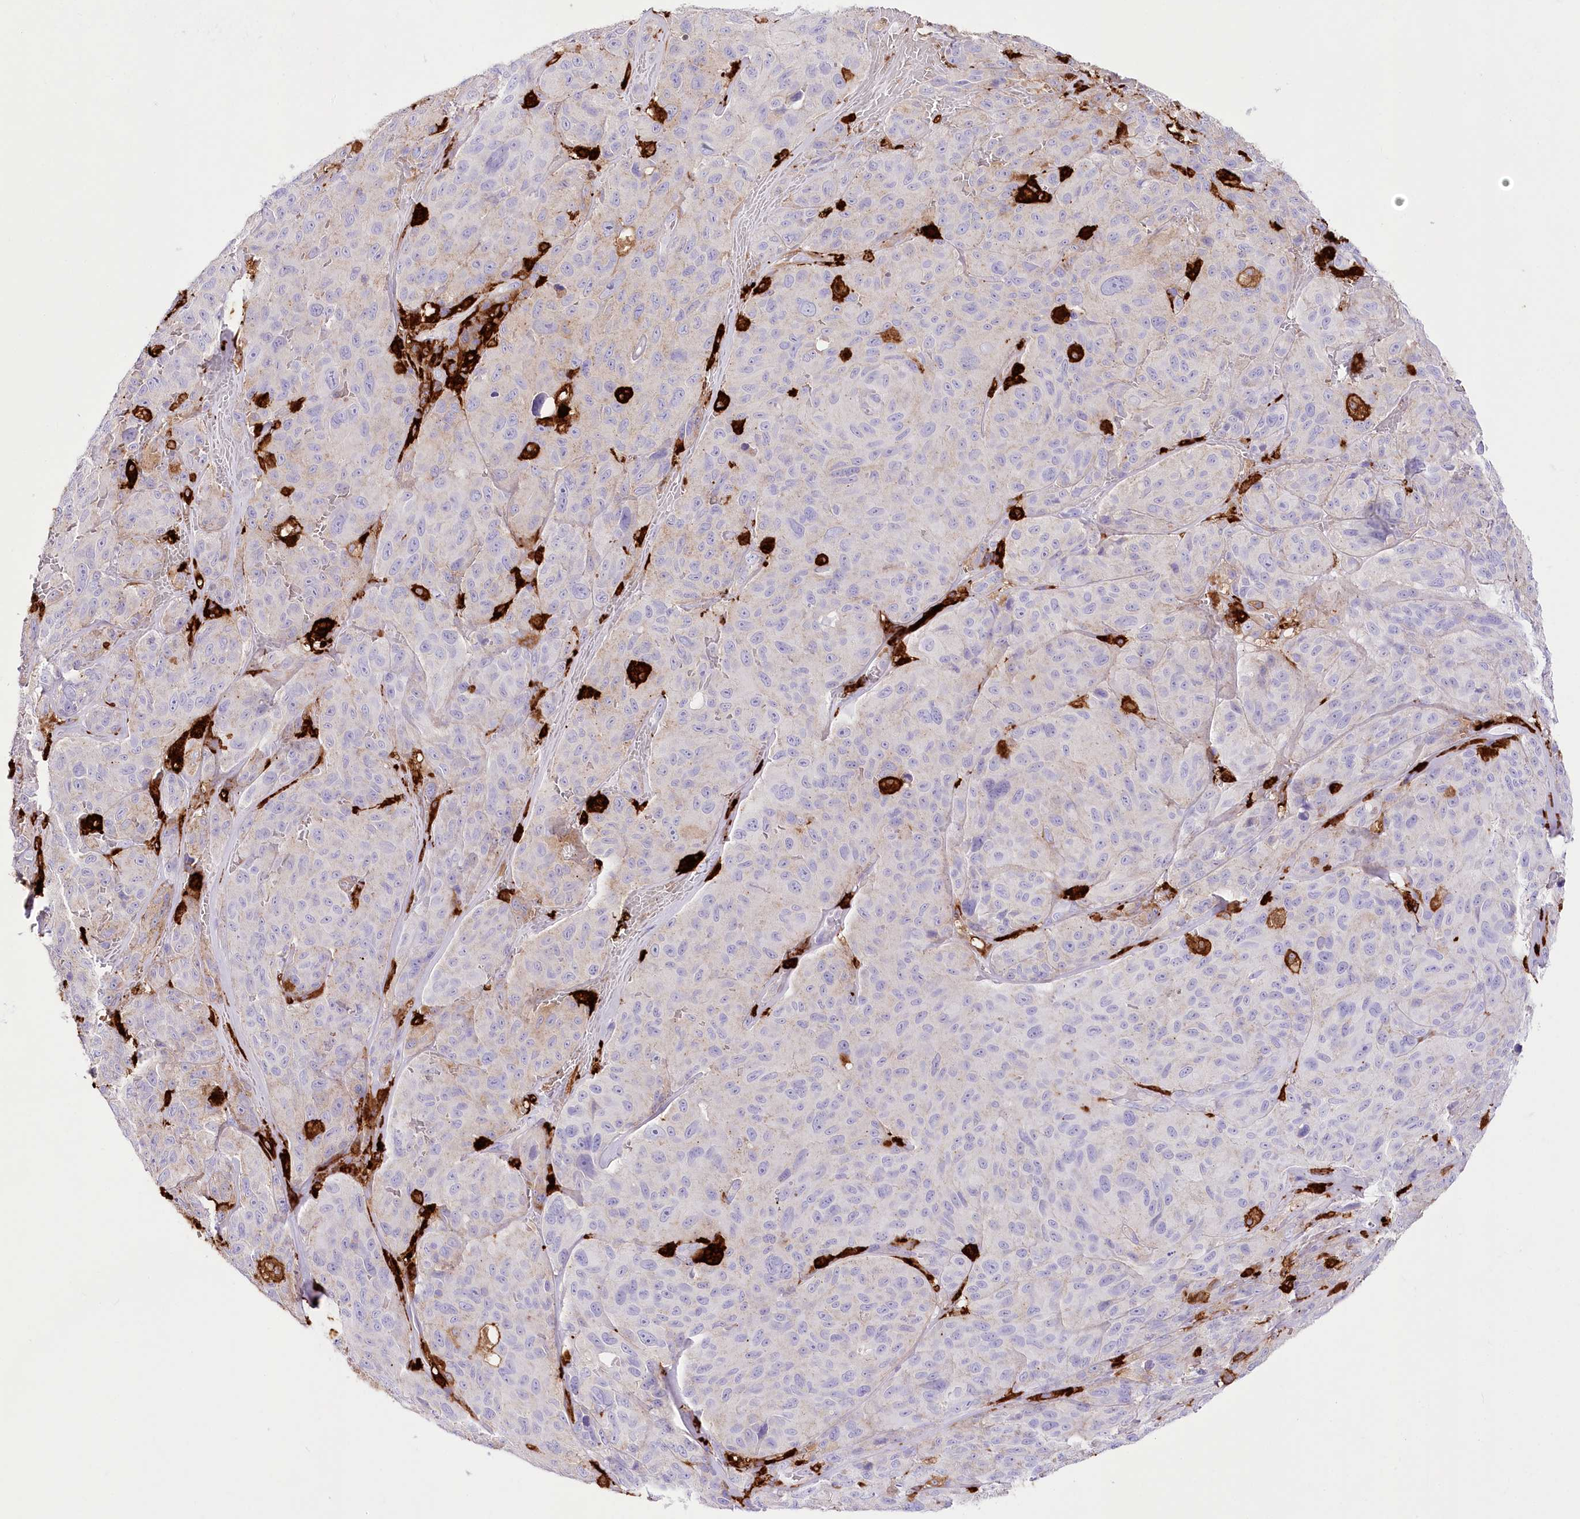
{"staining": {"intensity": "negative", "quantity": "none", "location": "none"}, "tissue": "melanoma", "cell_type": "Tumor cells", "image_type": "cancer", "snomed": [{"axis": "morphology", "description": "Malignant melanoma, NOS"}, {"axis": "topography", "description": "Skin"}], "caption": "Immunohistochemistry (IHC) of human melanoma exhibits no staining in tumor cells.", "gene": "DNAJC19", "patient": {"sex": "male", "age": 66}}